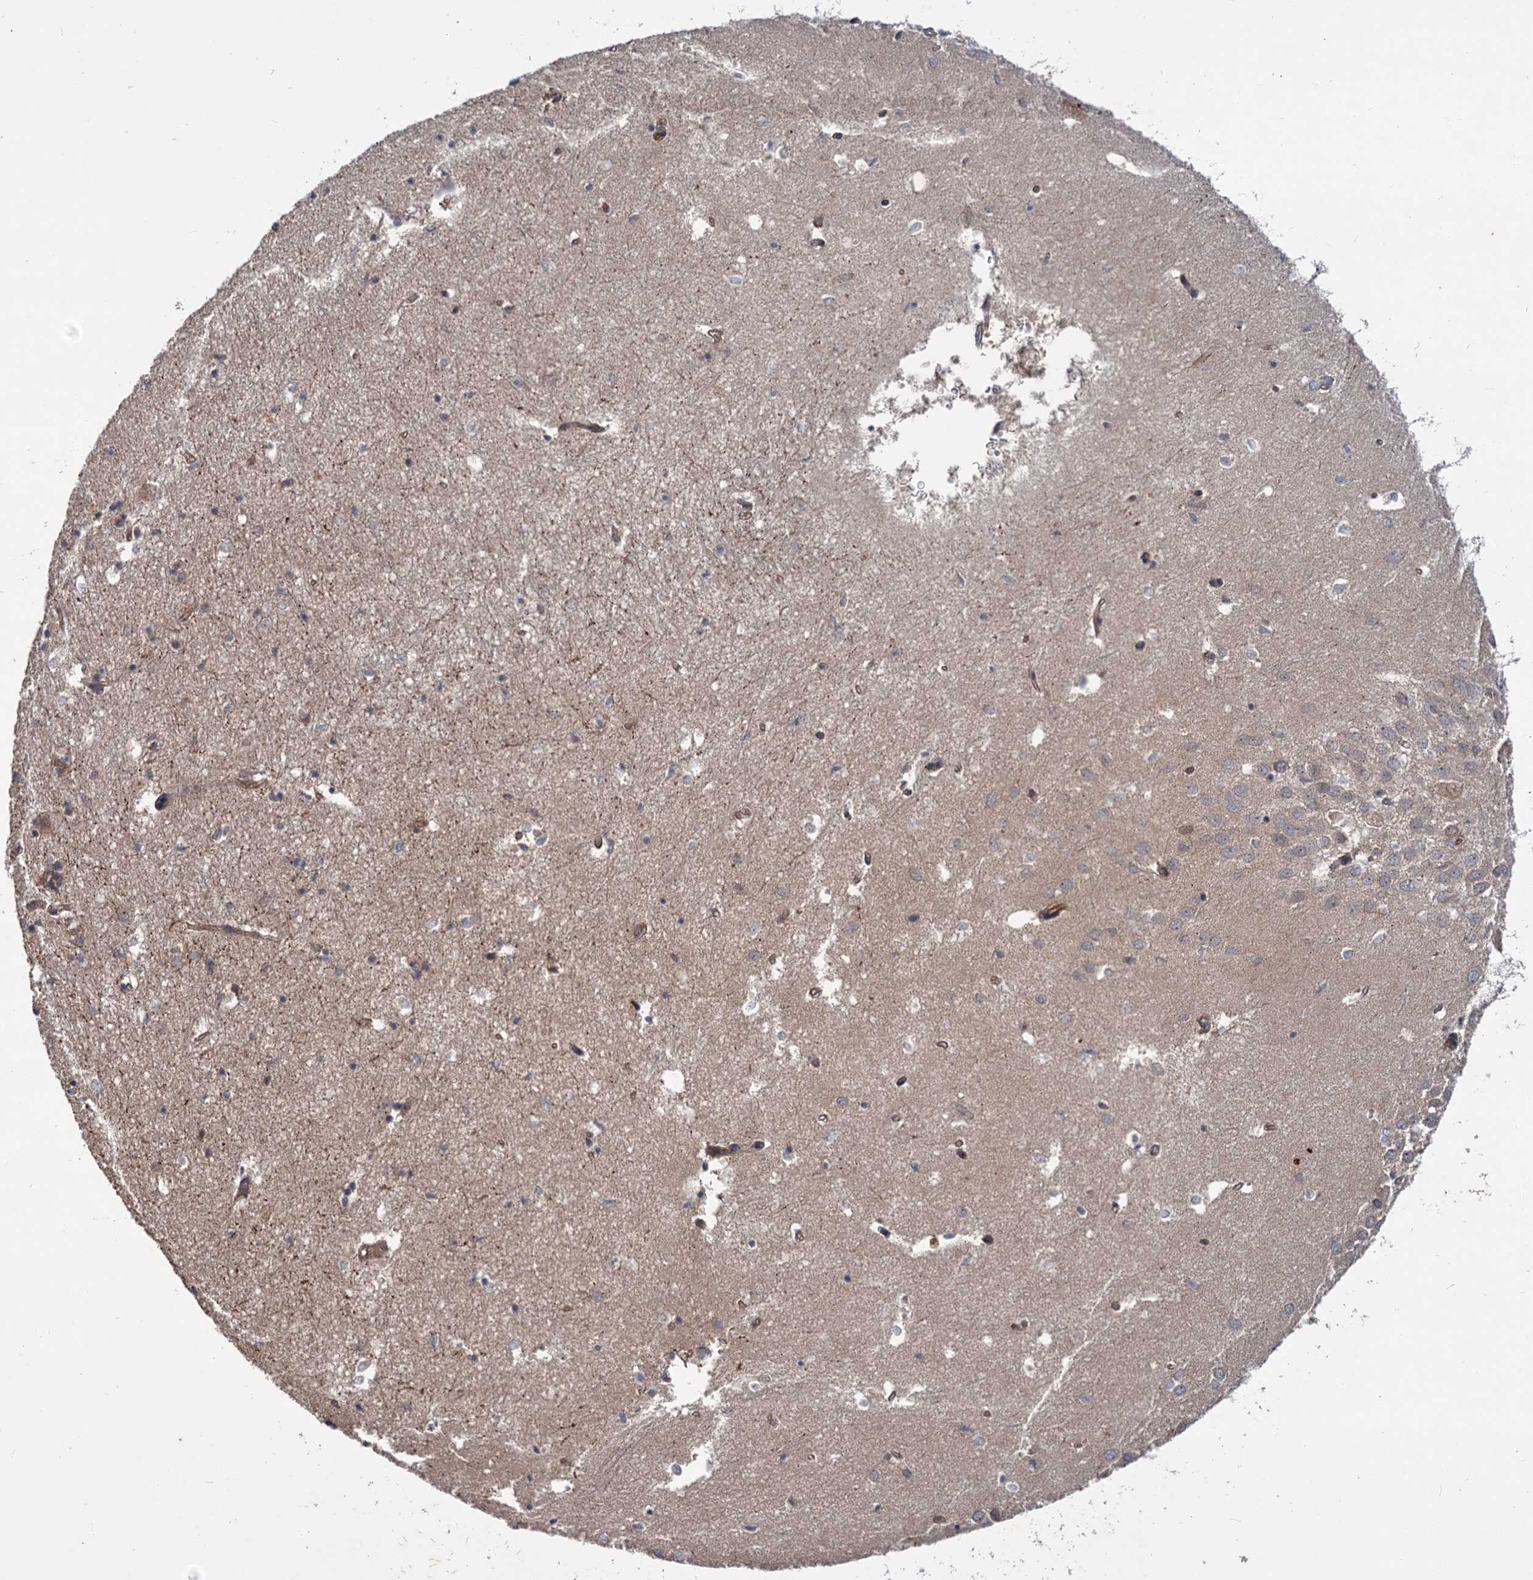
{"staining": {"intensity": "moderate", "quantity": "<25%", "location": "cytoplasmic/membranous,nuclear"}, "tissue": "hippocampus", "cell_type": "Glial cells", "image_type": "normal", "snomed": [{"axis": "morphology", "description": "Normal tissue, NOS"}, {"axis": "topography", "description": "Hippocampus"}], "caption": "High-magnification brightfield microscopy of benign hippocampus stained with DAB (brown) and counterstained with hematoxylin (blue). glial cells exhibit moderate cytoplasmic/membranous,nuclear staining is seen in about<25% of cells. (IHC, brightfield microscopy, high magnification).", "gene": "PKN2", "patient": {"sex": "female", "age": 64}}